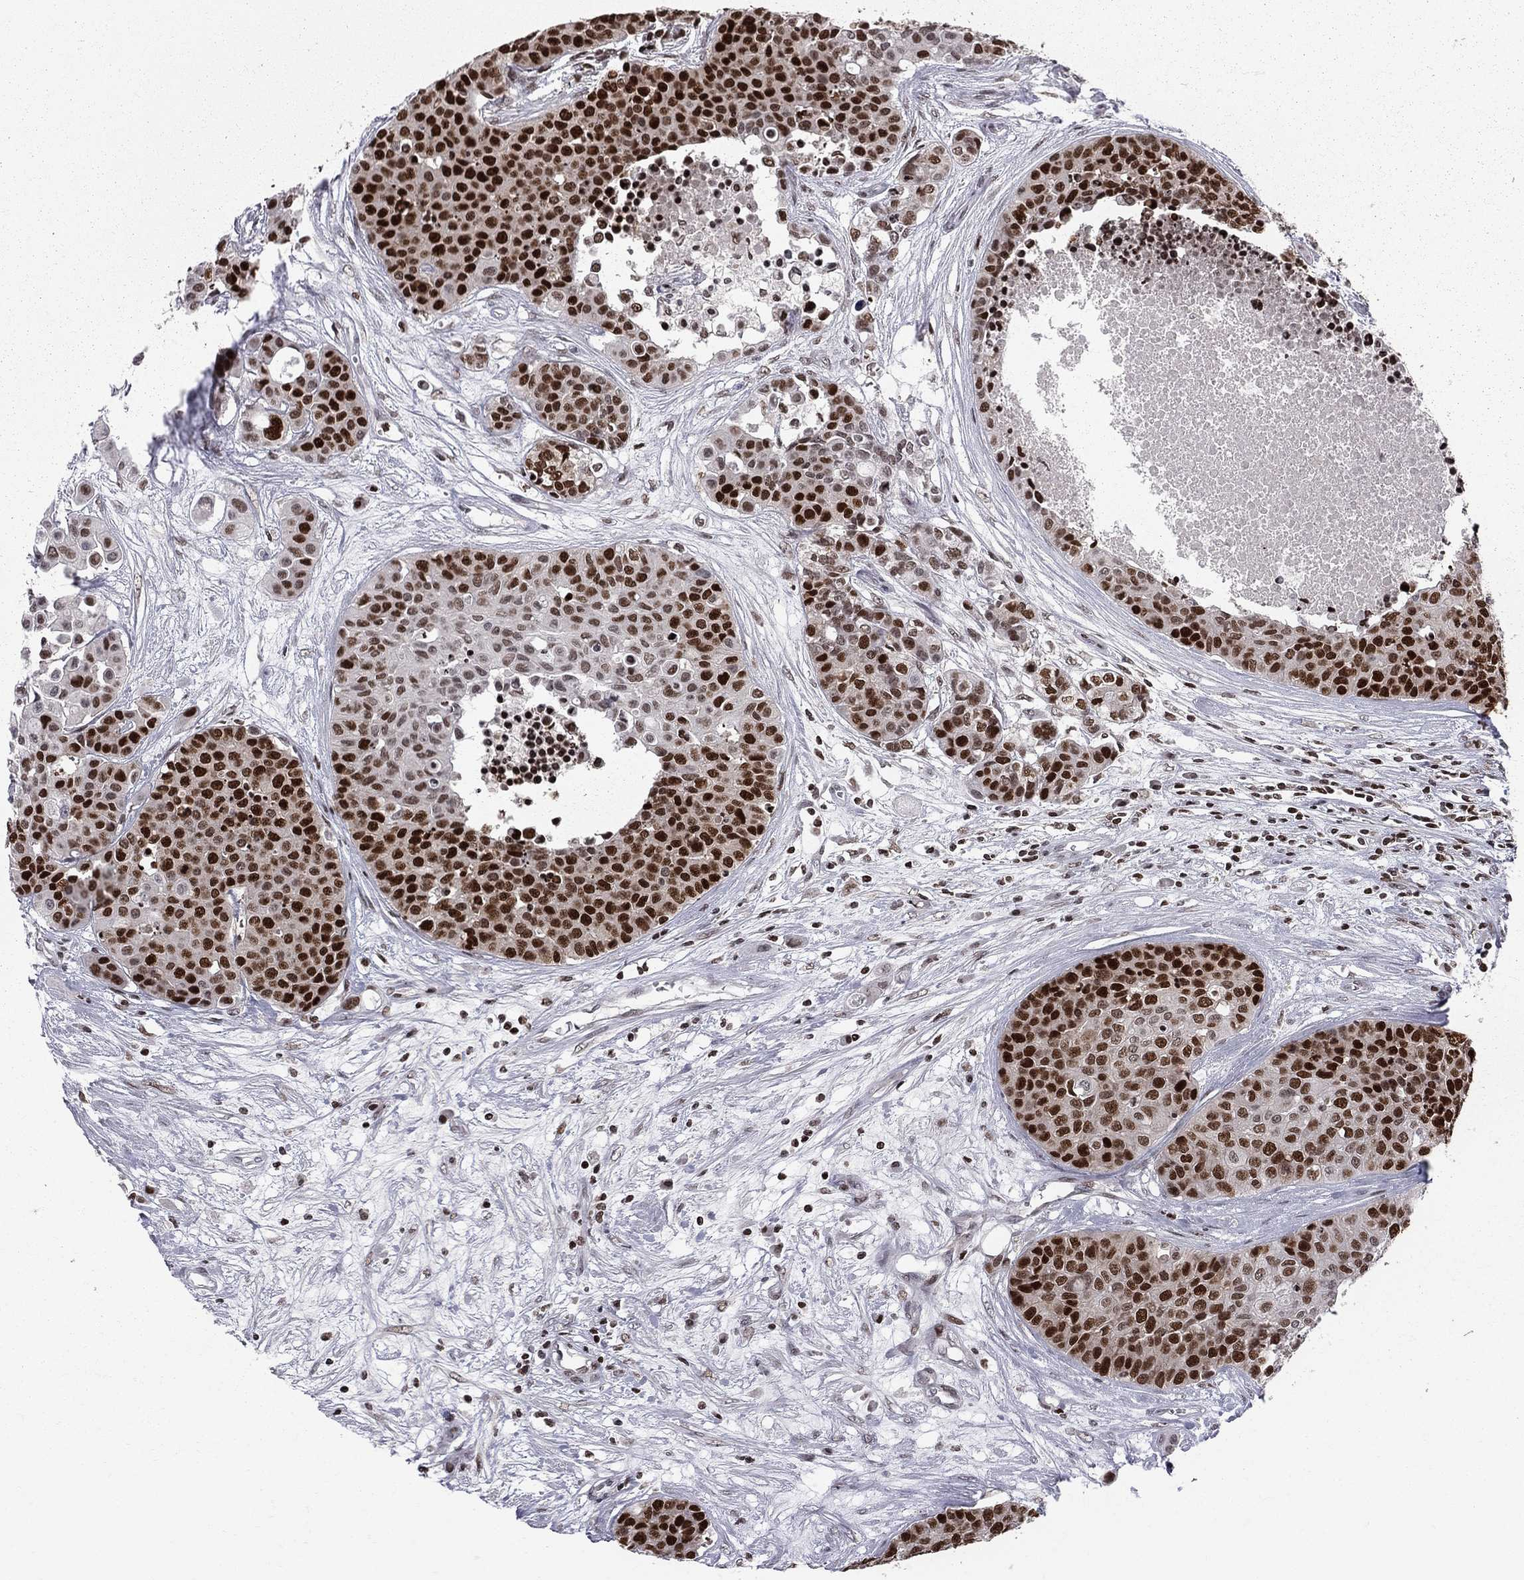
{"staining": {"intensity": "strong", "quantity": ">75%", "location": "nuclear"}, "tissue": "carcinoid", "cell_type": "Tumor cells", "image_type": "cancer", "snomed": [{"axis": "morphology", "description": "Carcinoid, malignant, NOS"}, {"axis": "topography", "description": "Colon"}], "caption": "Protein staining reveals strong nuclear staining in about >75% of tumor cells in carcinoid (malignant).", "gene": "RNASEH2C", "patient": {"sex": "male", "age": 81}}